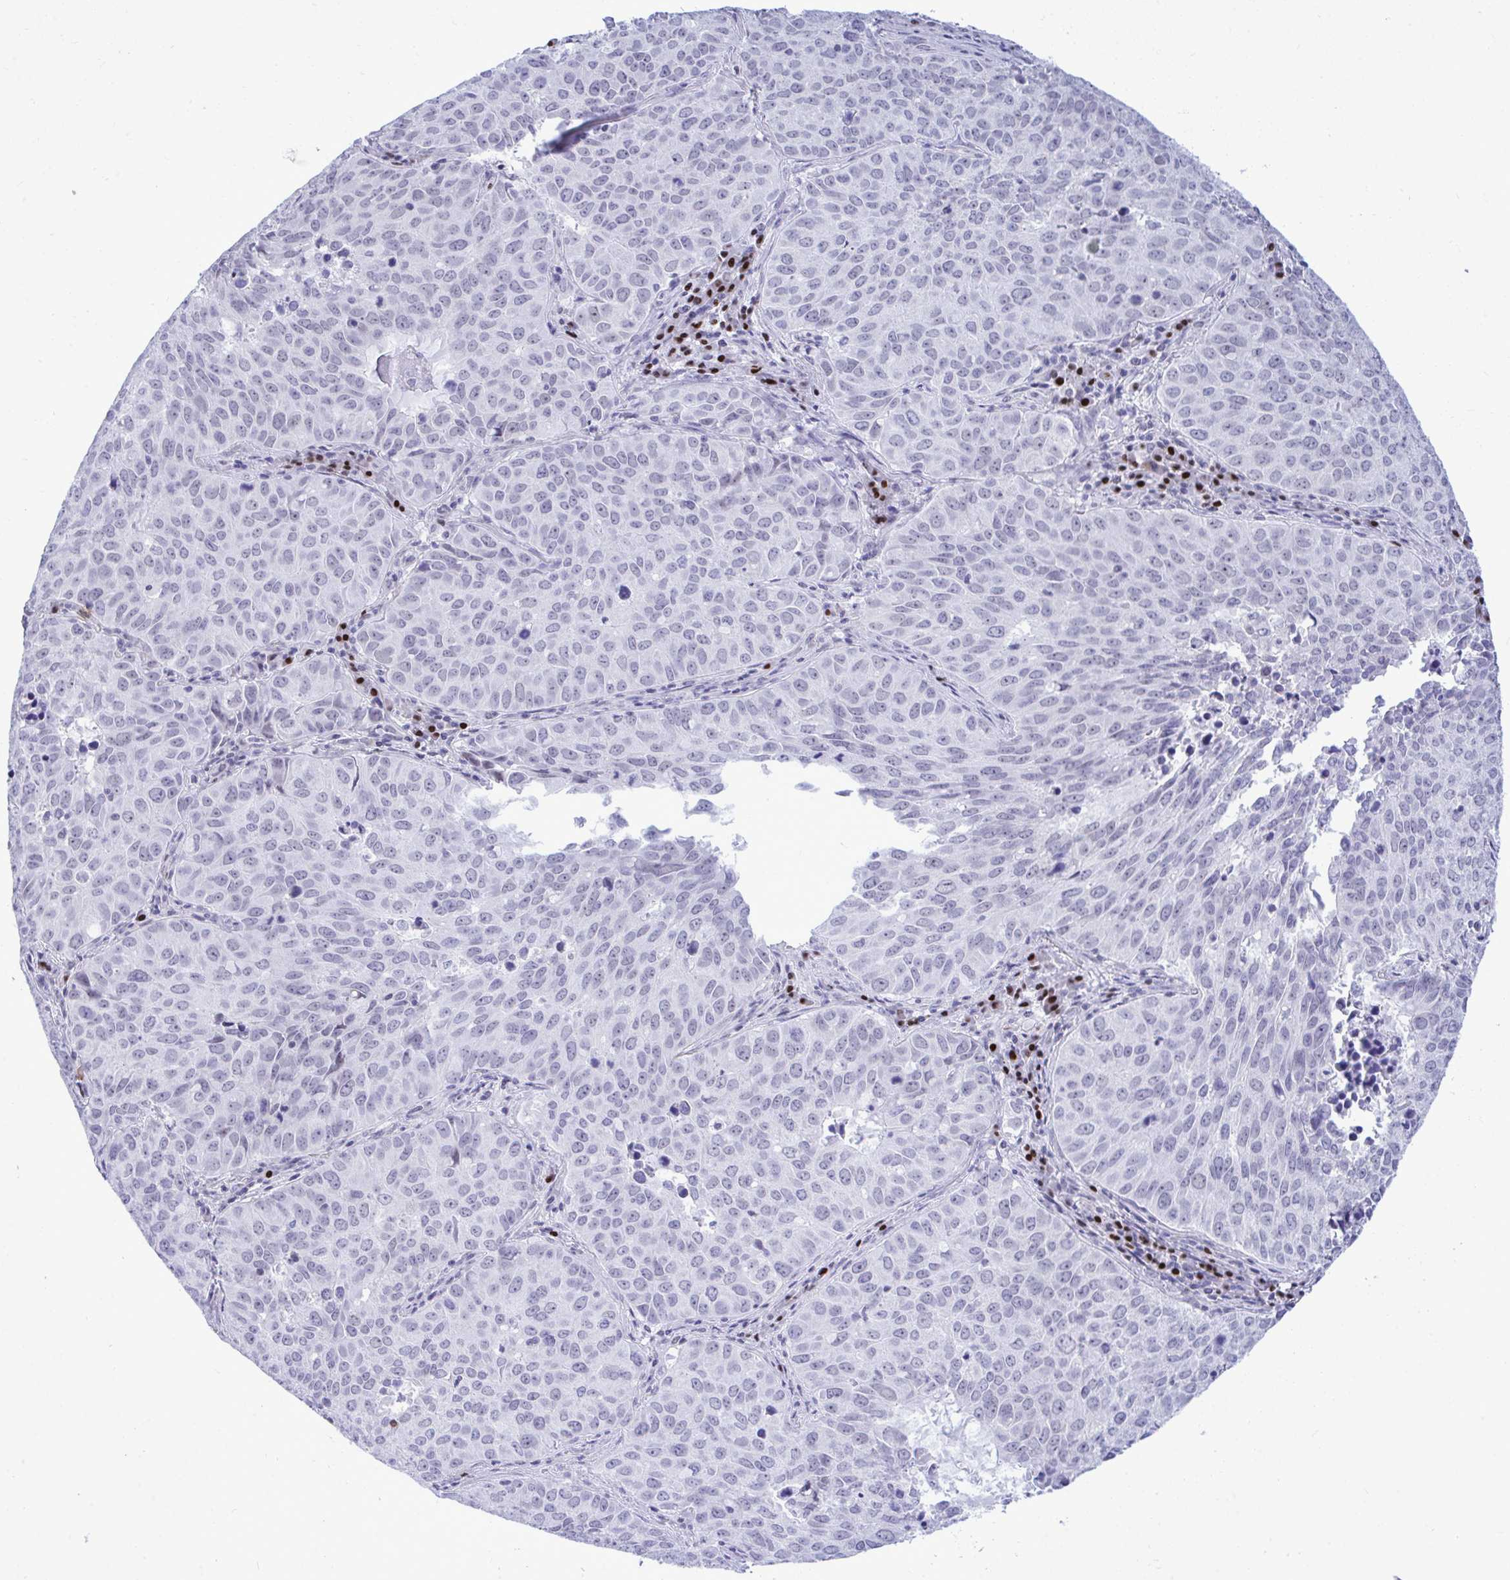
{"staining": {"intensity": "negative", "quantity": "none", "location": "none"}, "tissue": "lung cancer", "cell_type": "Tumor cells", "image_type": "cancer", "snomed": [{"axis": "morphology", "description": "Adenocarcinoma, NOS"}, {"axis": "topography", "description": "Lung"}], "caption": "Protein analysis of lung adenocarcinoma displays no significant positivity in tumor cells. (DAB immunohistochemistry with hematoxylin counter stain).", "gene": "SLC25A51", "patient": {"sex": "female", "age": 50}}